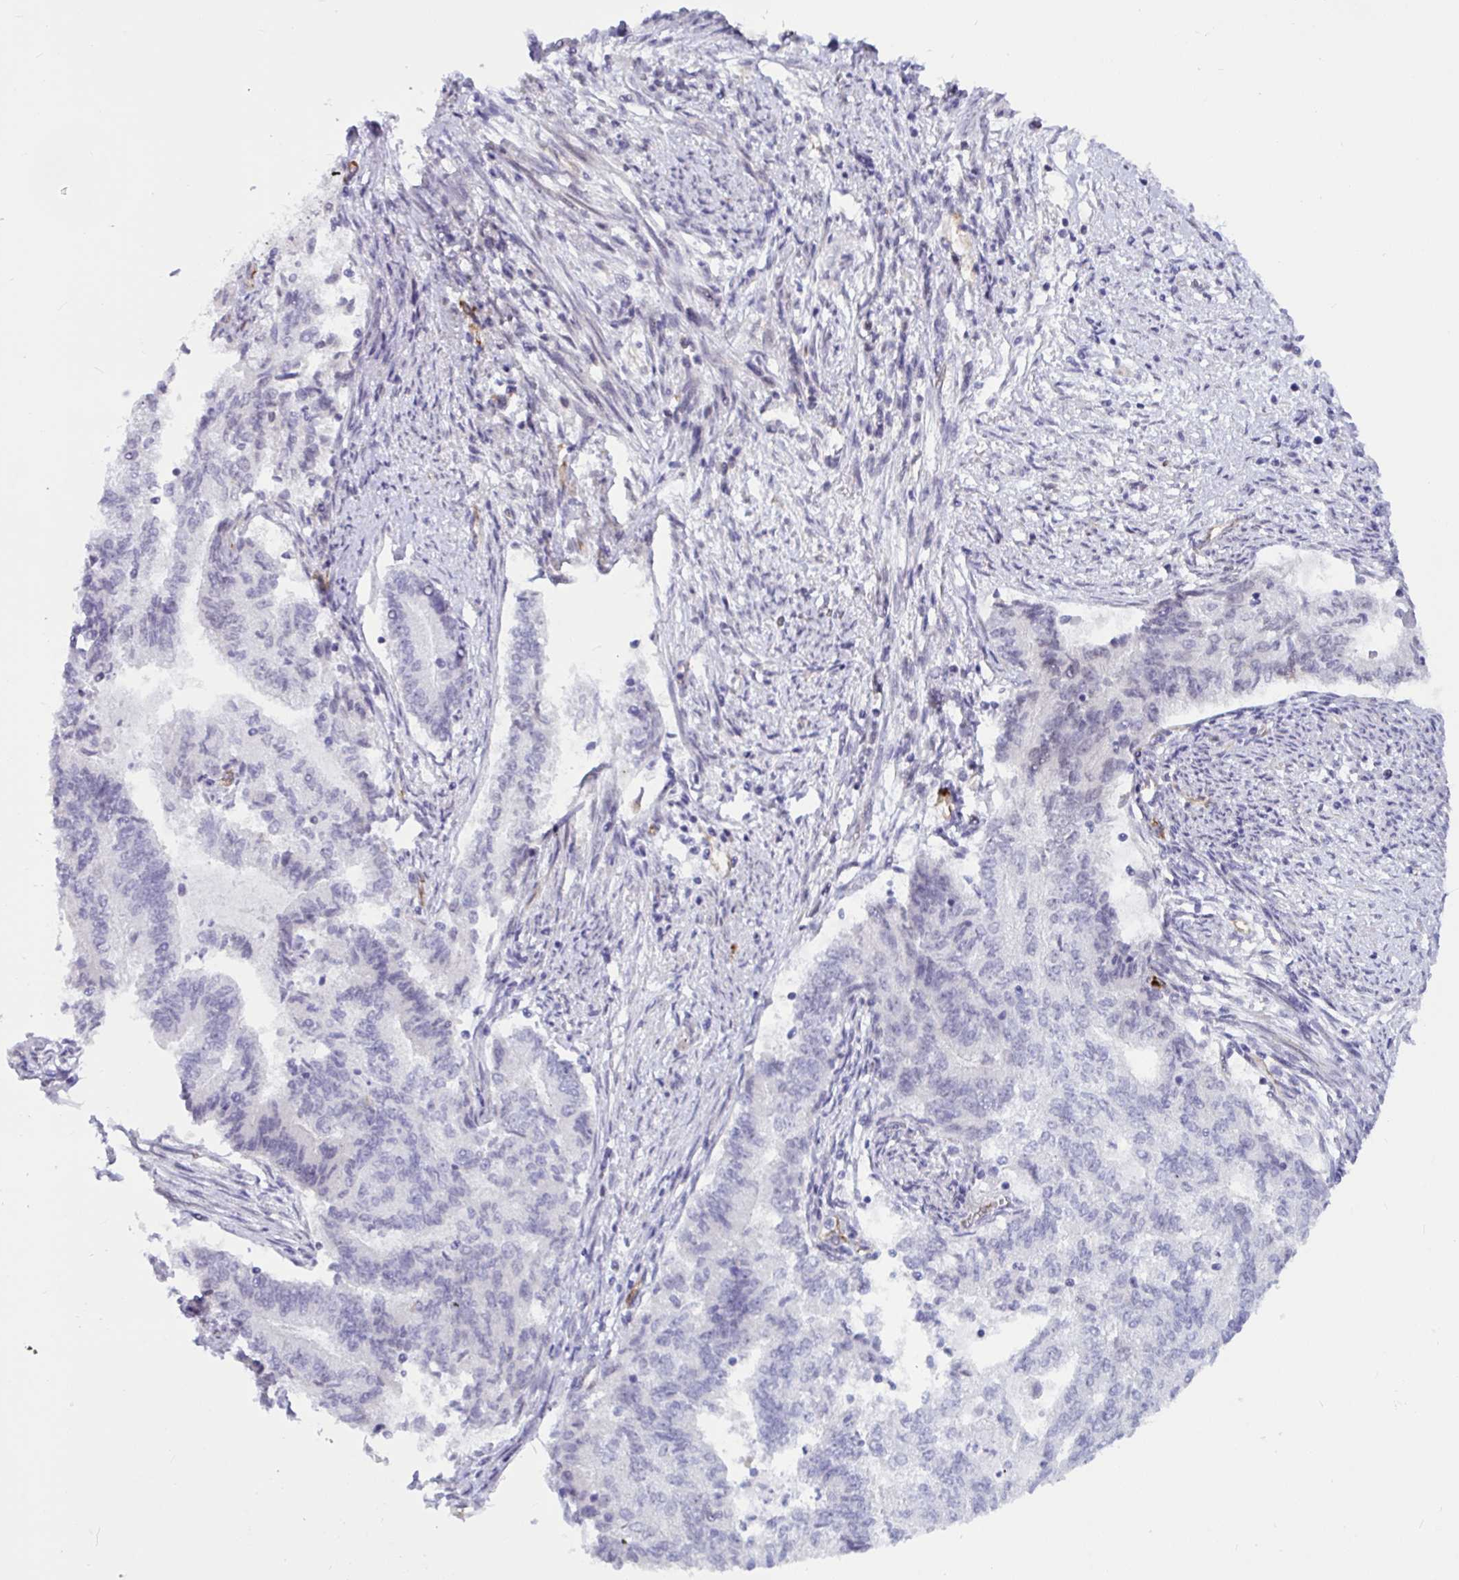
{"staining": {"intensity": "negative", "quantity": "none", "location": "none"}, "tissue": "endometrial cancer", "cell_type": "Tumor cells", "image_type": "cancer", "snomed": [{"axis": "morphology", "description": "Adenocarcinoma, NOS"}, {"axis": "topography", "description": "Endometrium"}], "caption": "Tumor cells are negative for brown protein staining in adenocarcinoma (endometrial).", "gene": "EML1", "patient": {"sex": "female", "age": 65}}